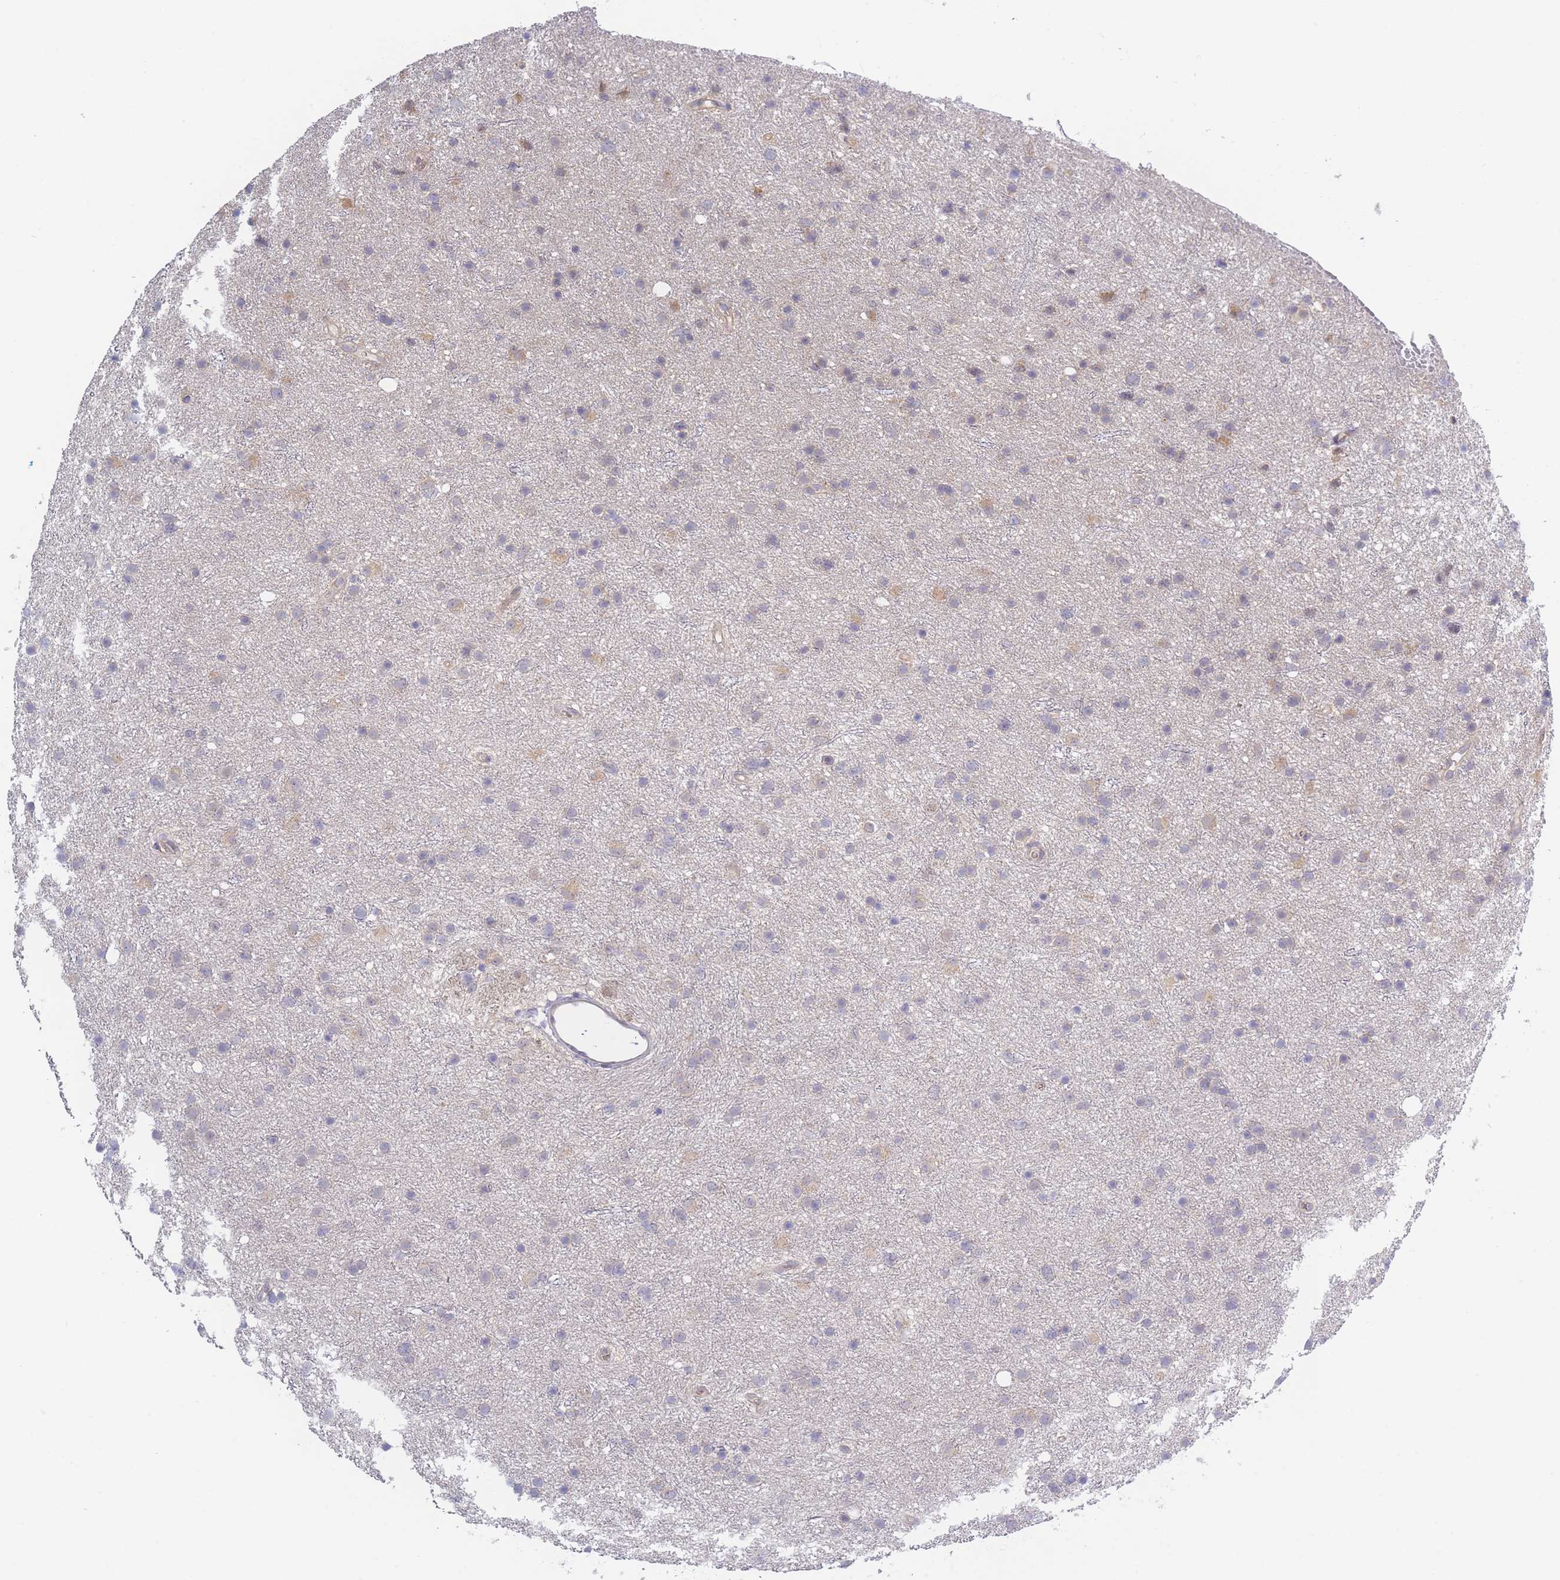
{"staining": {"intensity": "weak", "quantity": "<25%", "location": "cytoplasmic/membranous"}, "tissue": "glioma", "cell_type": "Tumor cells", "image_type": "cancer", "snomed": [{"axis": "morphology", "description": "Glioma, malignant, Low grade"}, {"axis": "topography", "description": "Cerebral cortex"}], "caption": "DAB immunohistochemical staining of glioma shows no significant positivity in tumor cells.", "gene": "FAM227B", "patient": {"sex": "female", "age": 39}}